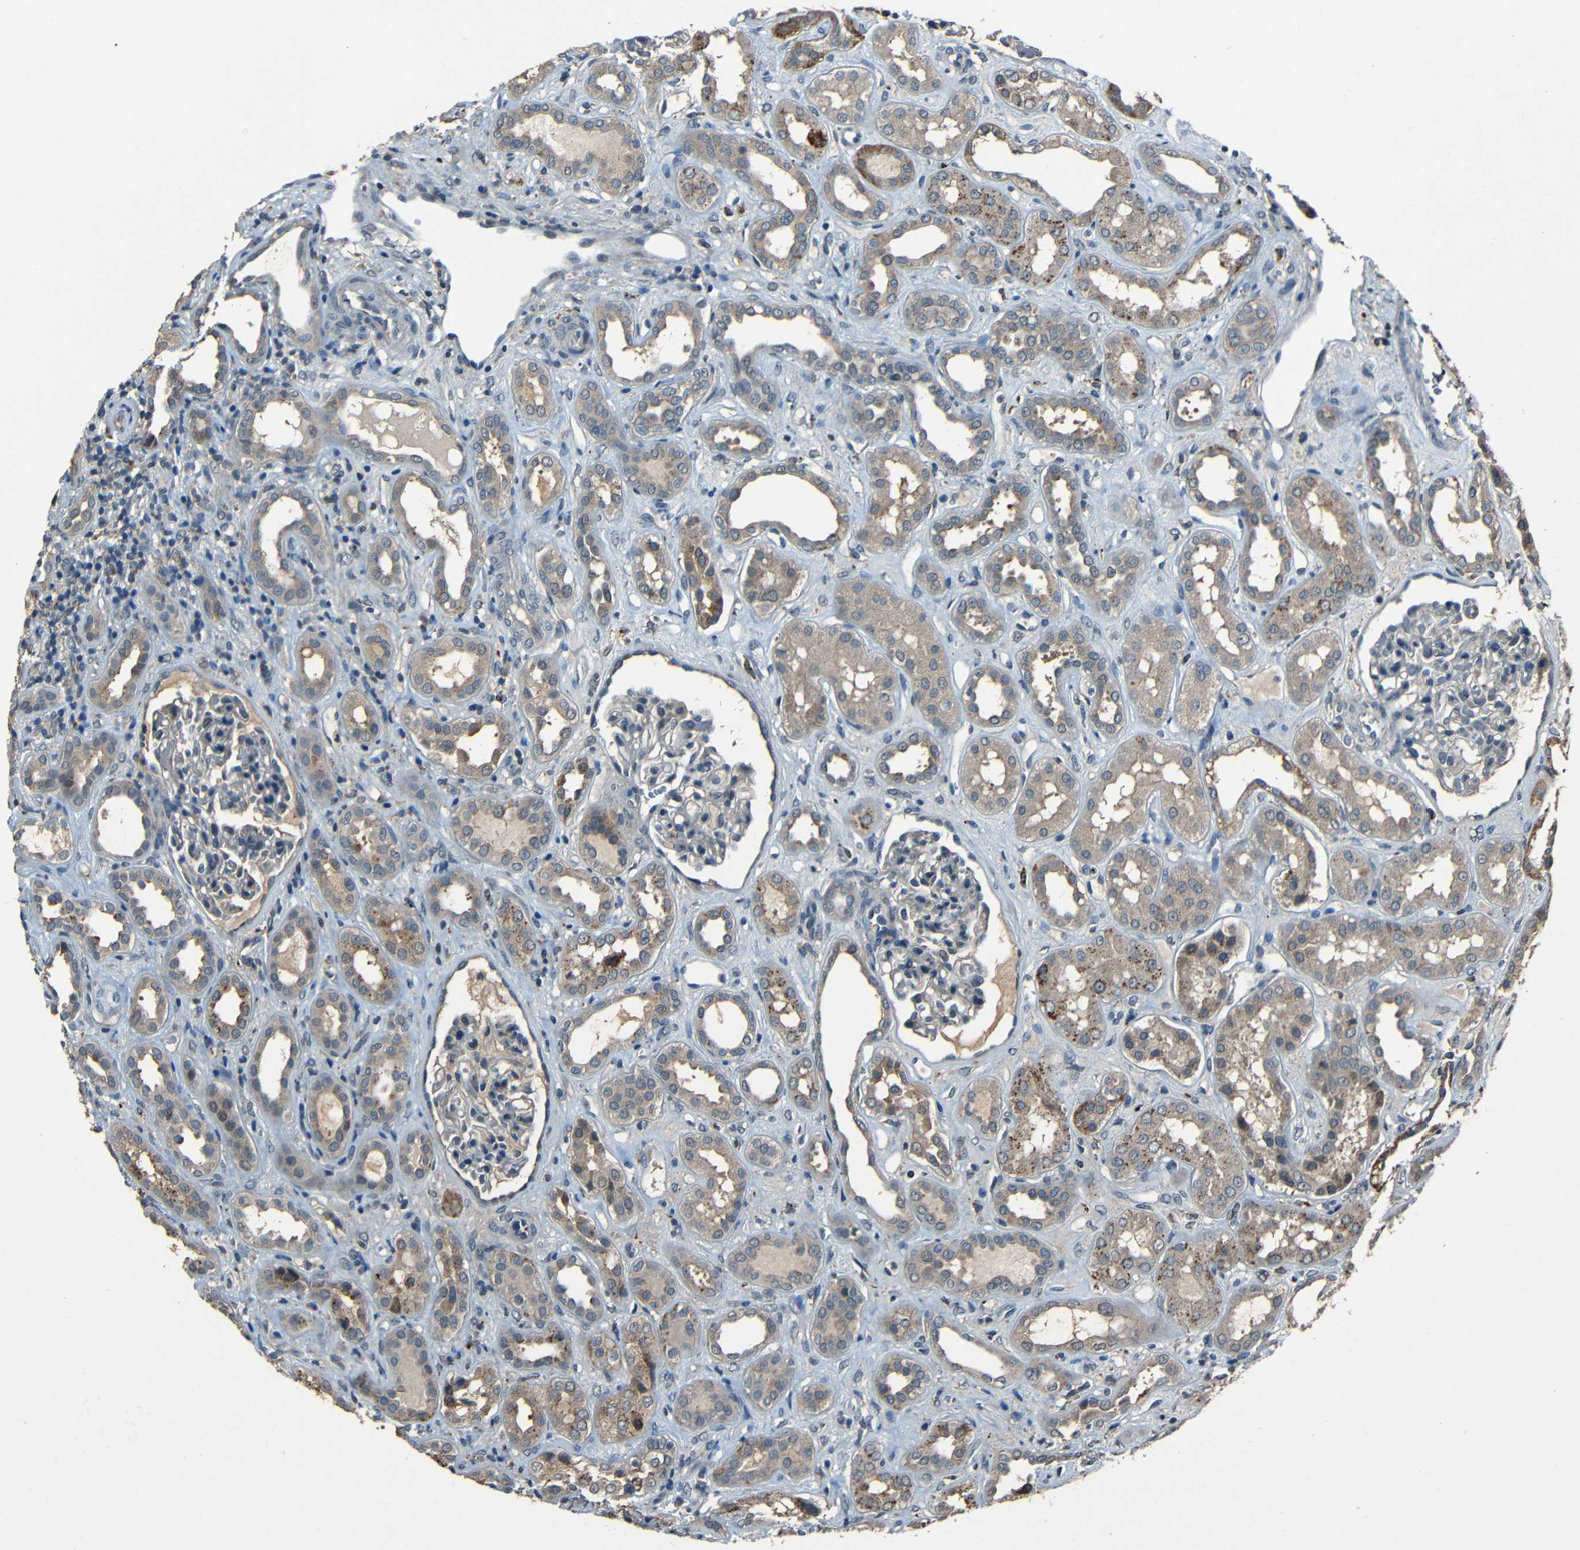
{"staining": {"intensity": "negative", "quantity": "none", "location": "none"}, "tissue": "kidney", "cell_type": "Cells in glomeruli", "image_type": "normal", "snomed": [{"axis": "morphology", "description": "Normal tissue, NOS"}, {"axis": "topography", "description": "Kidney"}], "caption": "This micrograph is of normal kidney stained with IHC to label a protein in brown with the nuclei are counter-stained blue. There is no staining in cells in glomeruli.", "gene": "SLA", "patient": {"sex": "male", "age": 59}}